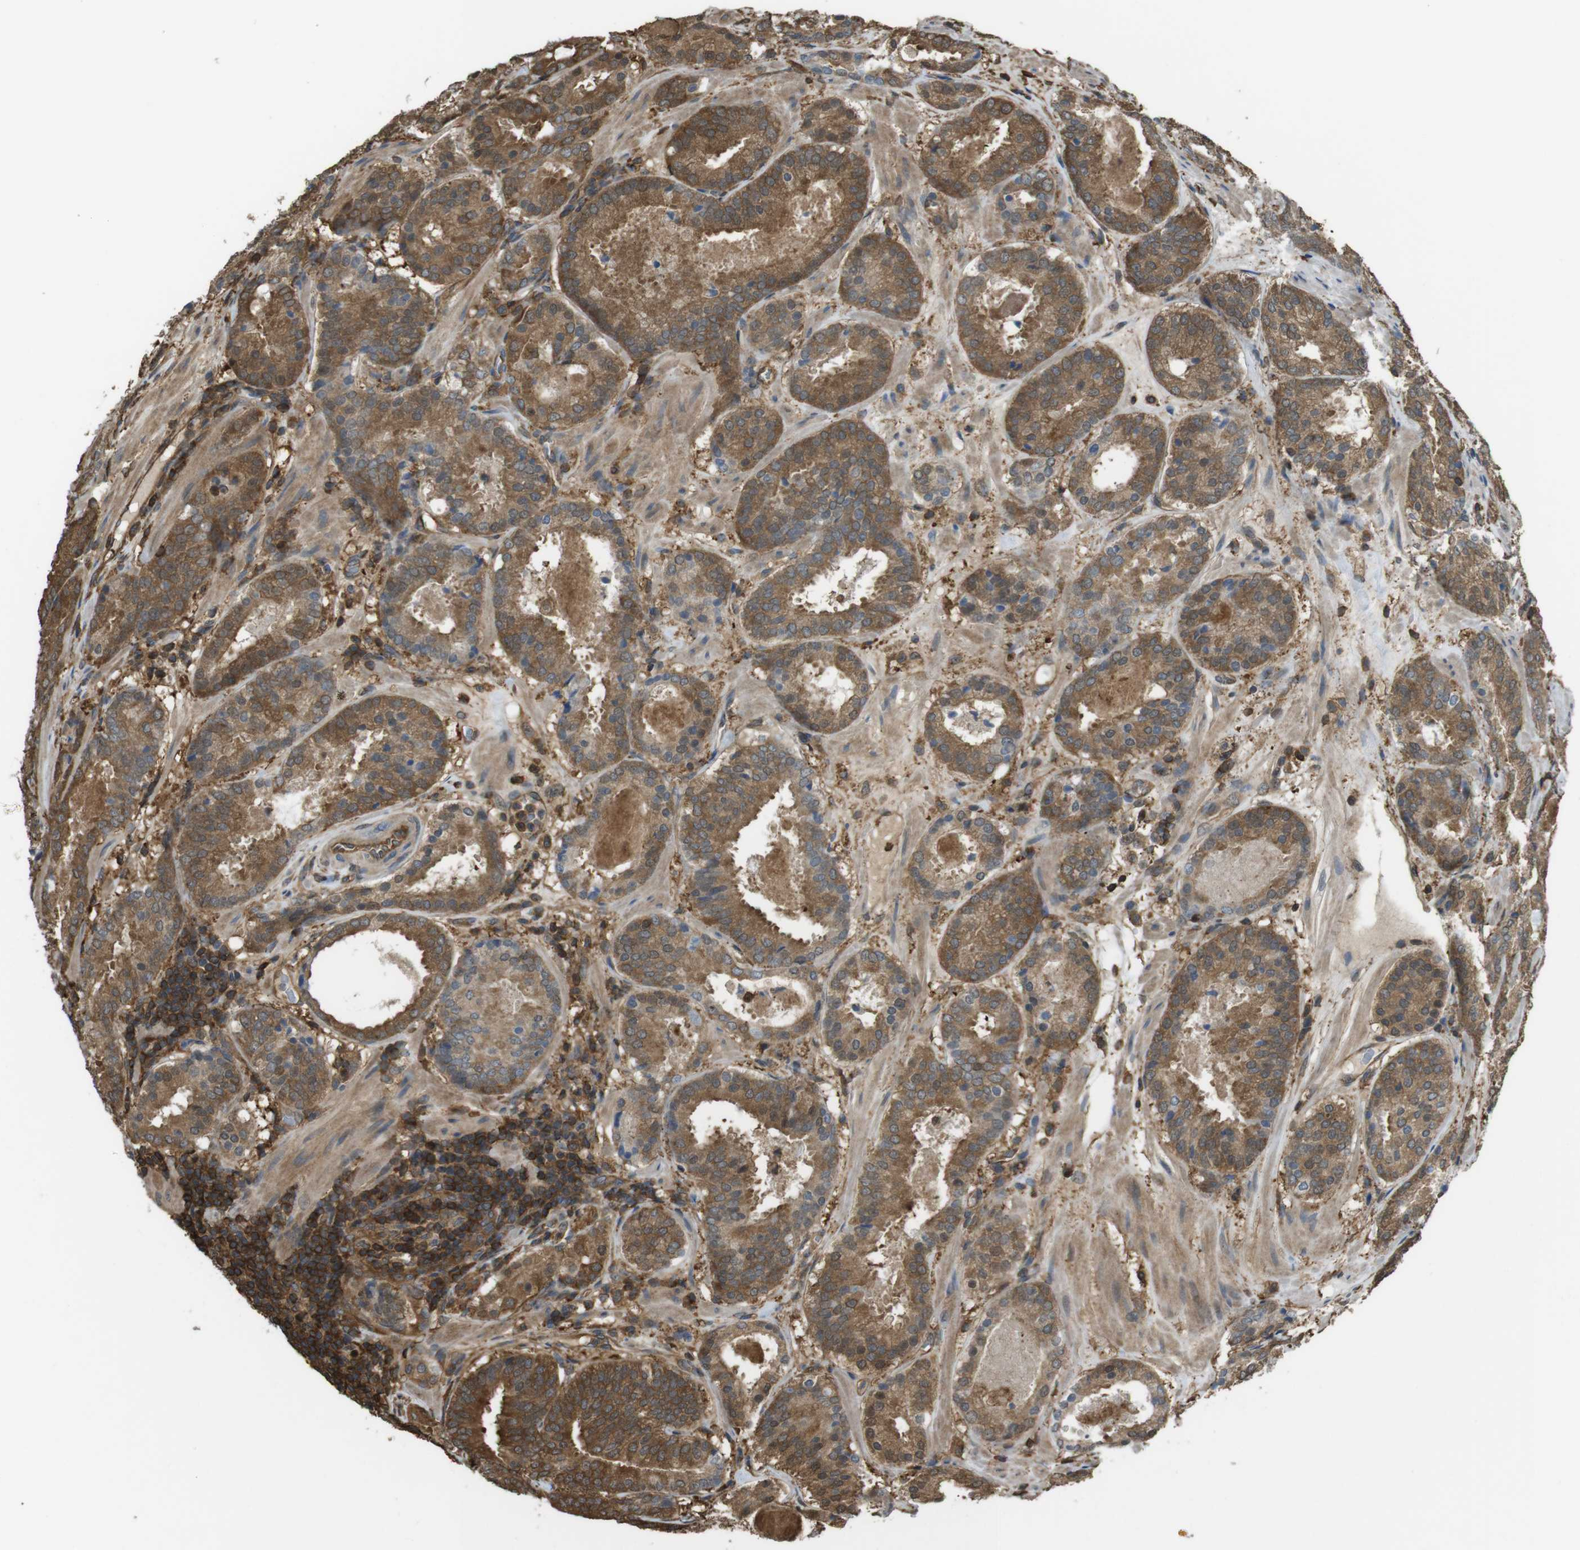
{"staining": {"intensity": "strong", "quantity": ">75%", "location": "cytoplasmic/membranous"}, "tissue": "prostate cancer", "cell_type": "Tumor cells", "image_type": "cancer", "snomed": [{"axis": "morphology", "description": "Adenocarcinoma, Low grade"}, {"axis": "topography", "description": "Prostate"}], "caption": "IHC (DAB) staining of human adenocarcinoma (low-grade) (prostate) displays strong cytoplasmic/membranous protein expression in about >75% of tumor cells.", "gene": "ARHGDIA", "patient": {"sex": "male", "age": 69}}